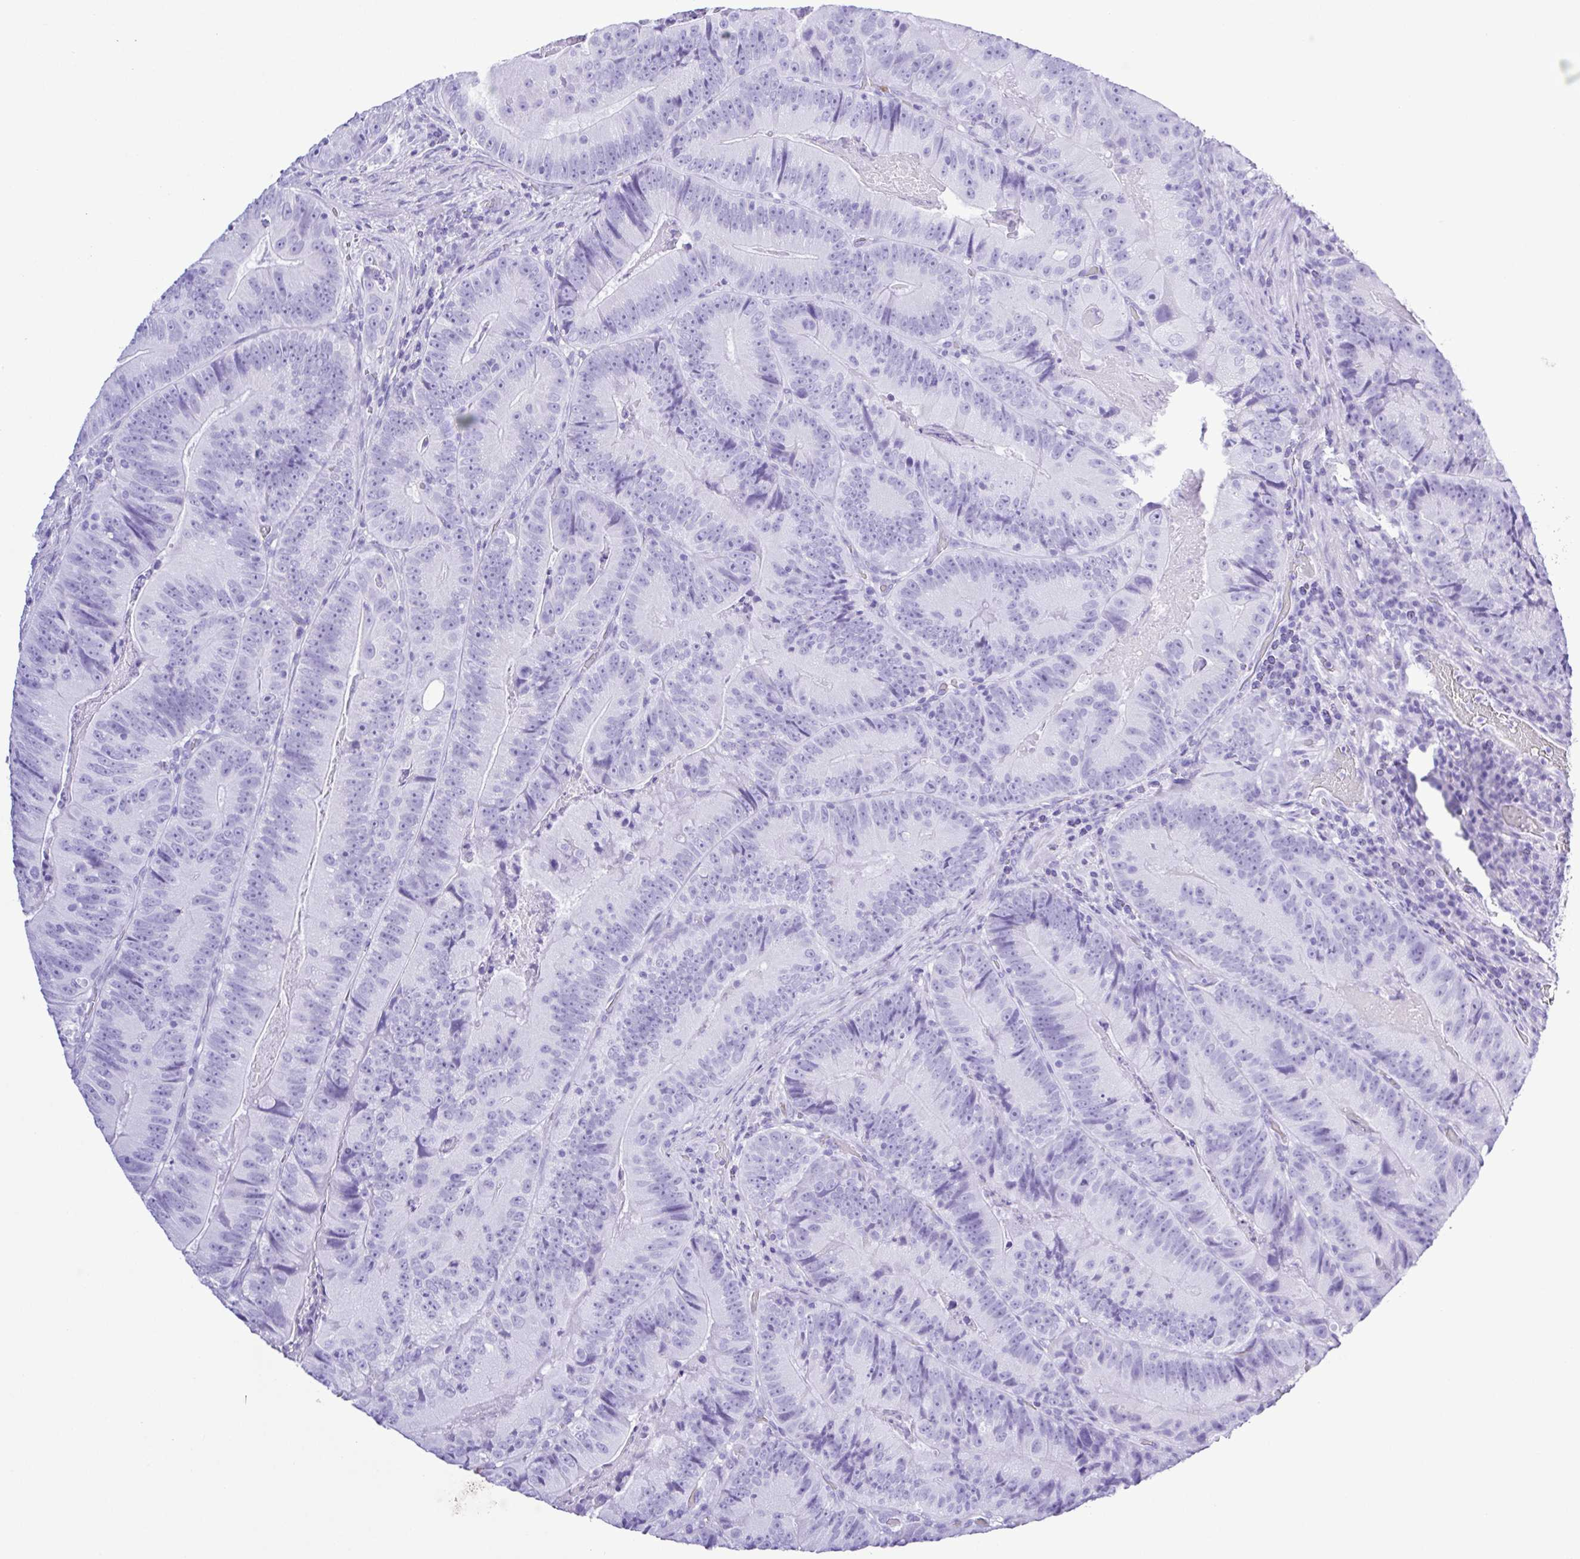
{"staining": {"intensity": "negative", "quantity": "none", "location": "none"}, "tissue": "colorectal cancer", "cell_type": "Tumor cells", "image_type": "cancer", "snomed": [{"axis": "morphology", "description": "Adenocarcinoma, NOS"}, {"axis": "topography", "description": "Colon"}], "caption": "Human colorectal cancer stained for a protein using immunohistochemistry (IHC) exhibits no expression in tumor cells.", "gene": "SYT1", "patient": {"sex": "female", "age": 86}}